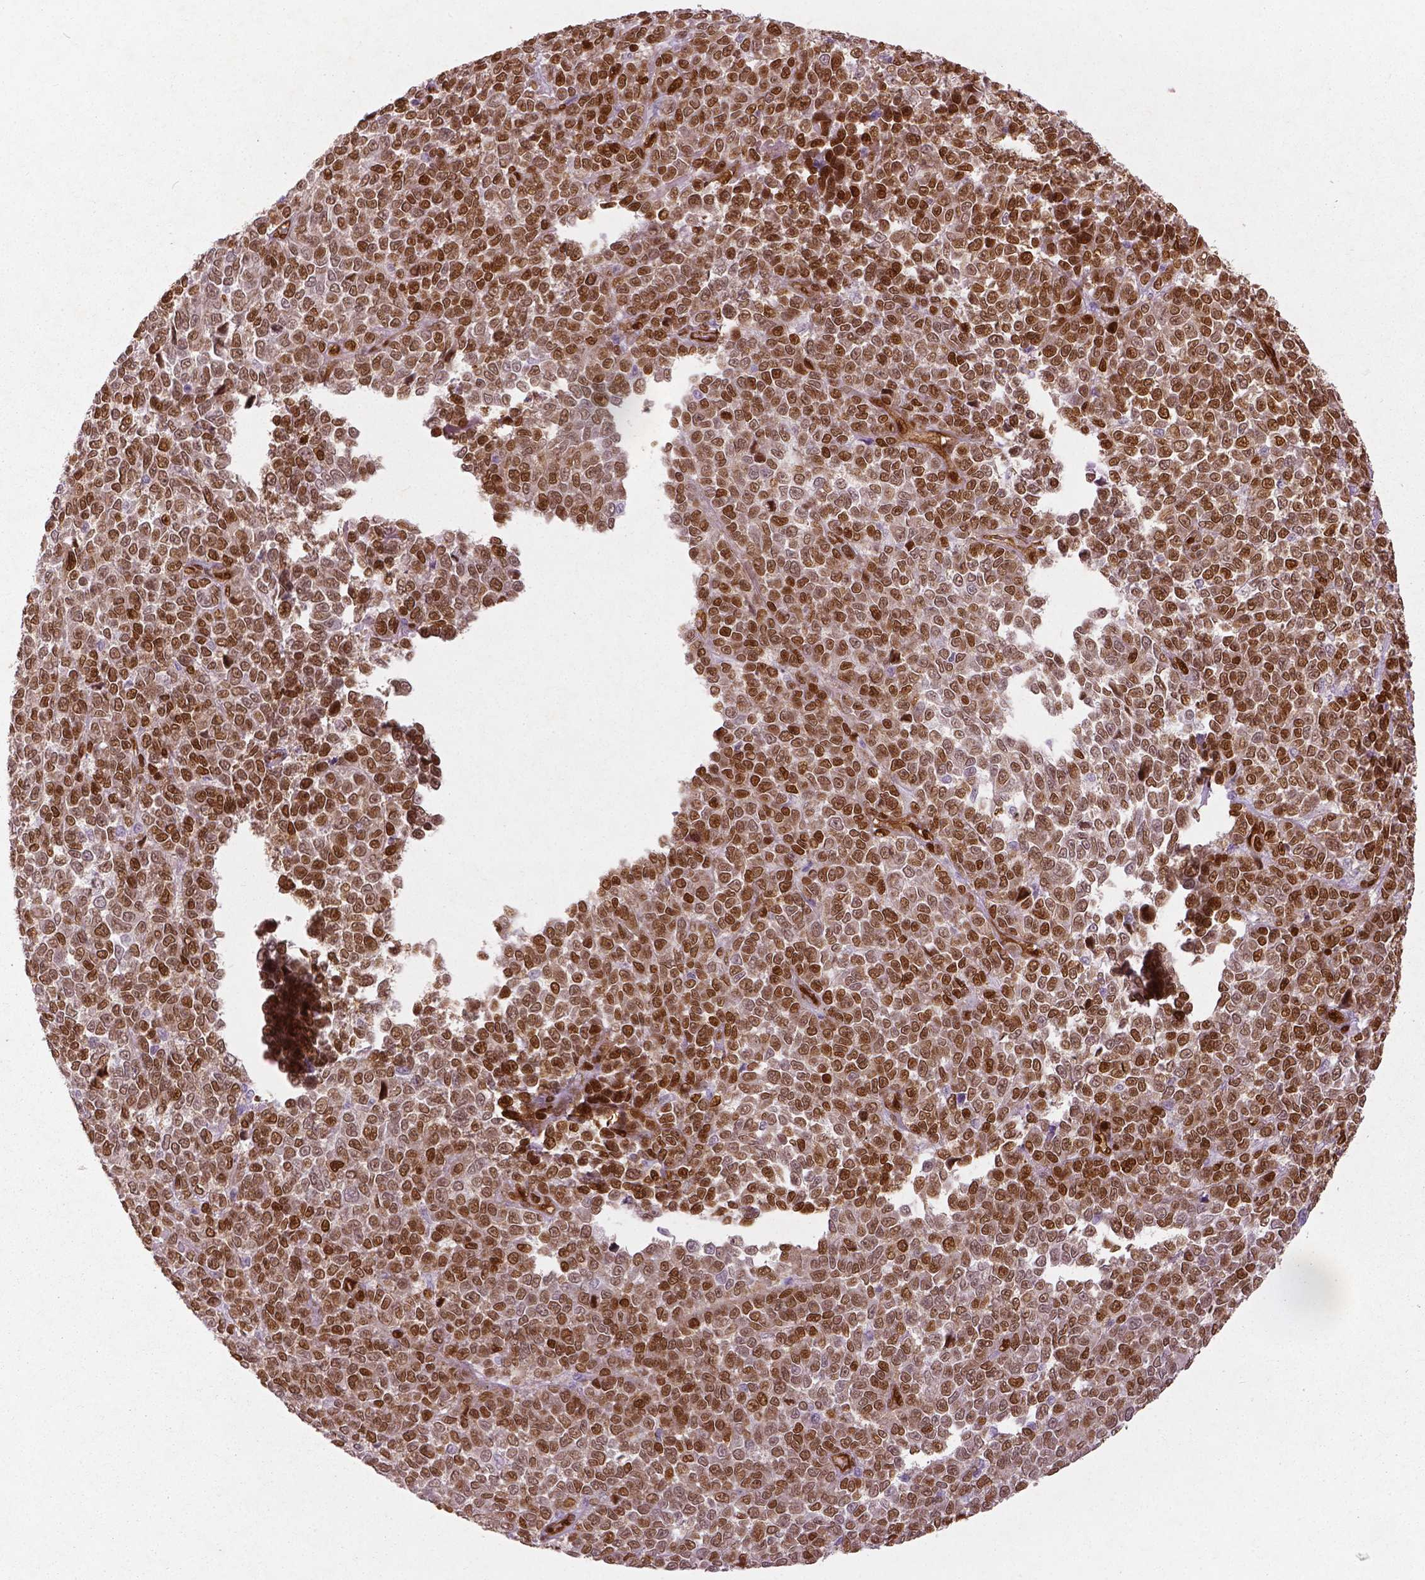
{"staining": {"intensity": "moderate", "quantity": ">75%", "location": "cytoplasmic/membranous,nuclear"}, "tissue": "melanoma", "cell_type": "Tumor cells", "image_type": "cancer", "snomed": [{"axis": "morphology", "description": "Malignant melanoma, NOS"}, {"axis": "topography", "description": "Skin"}], "caption": "An IHC photomicrograph of neoplastic tissue is shown. Protein staining in brown highlights moderate cytoplasmic/membranous and nuclear positivity in malignant melanoma within tumor cells.", "gene": "WWTR1", "patient": {"sex": "female", "age": 95}}